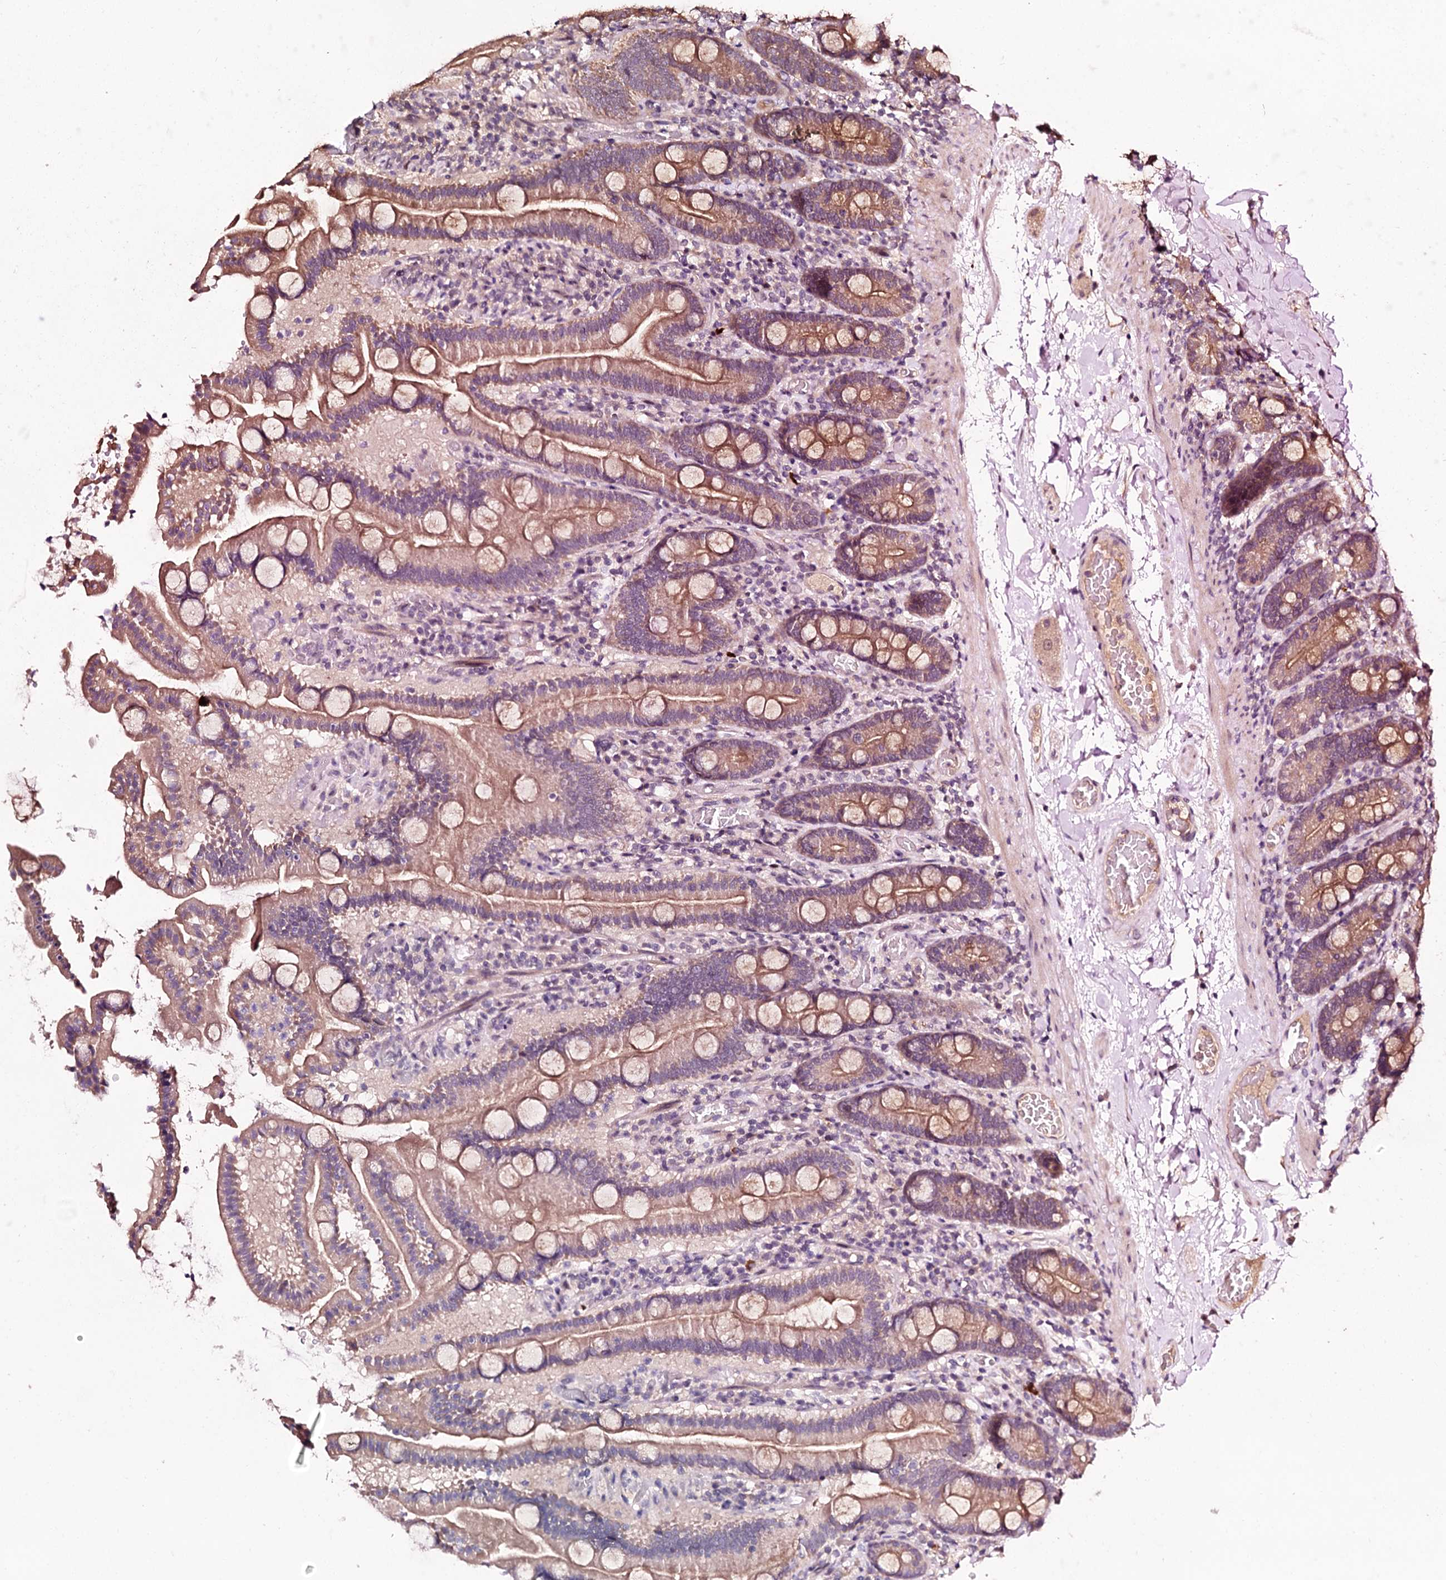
{"staining": {"intensity": "moderate", "quantity": ">75%", "location": "cytoplasmic/membranous"}, "tissue": "duodenum", "cell_type": "Glandular cells", "image_type": "normal", "snomed": [{"axis": "morphology", "description": "Normal tissue, NOS"}, {"axis": "topography", "description": "Duodenum"}], "caption": "IHC micrograph of normal duodenum stained for a protein (brown), which exhibits medium levels of moderate cytoplasmic/membranous staining in approximately >75% of glandular cells.", "gene": "FBXW8", "patient": {"sex": "male", "age": 55}}